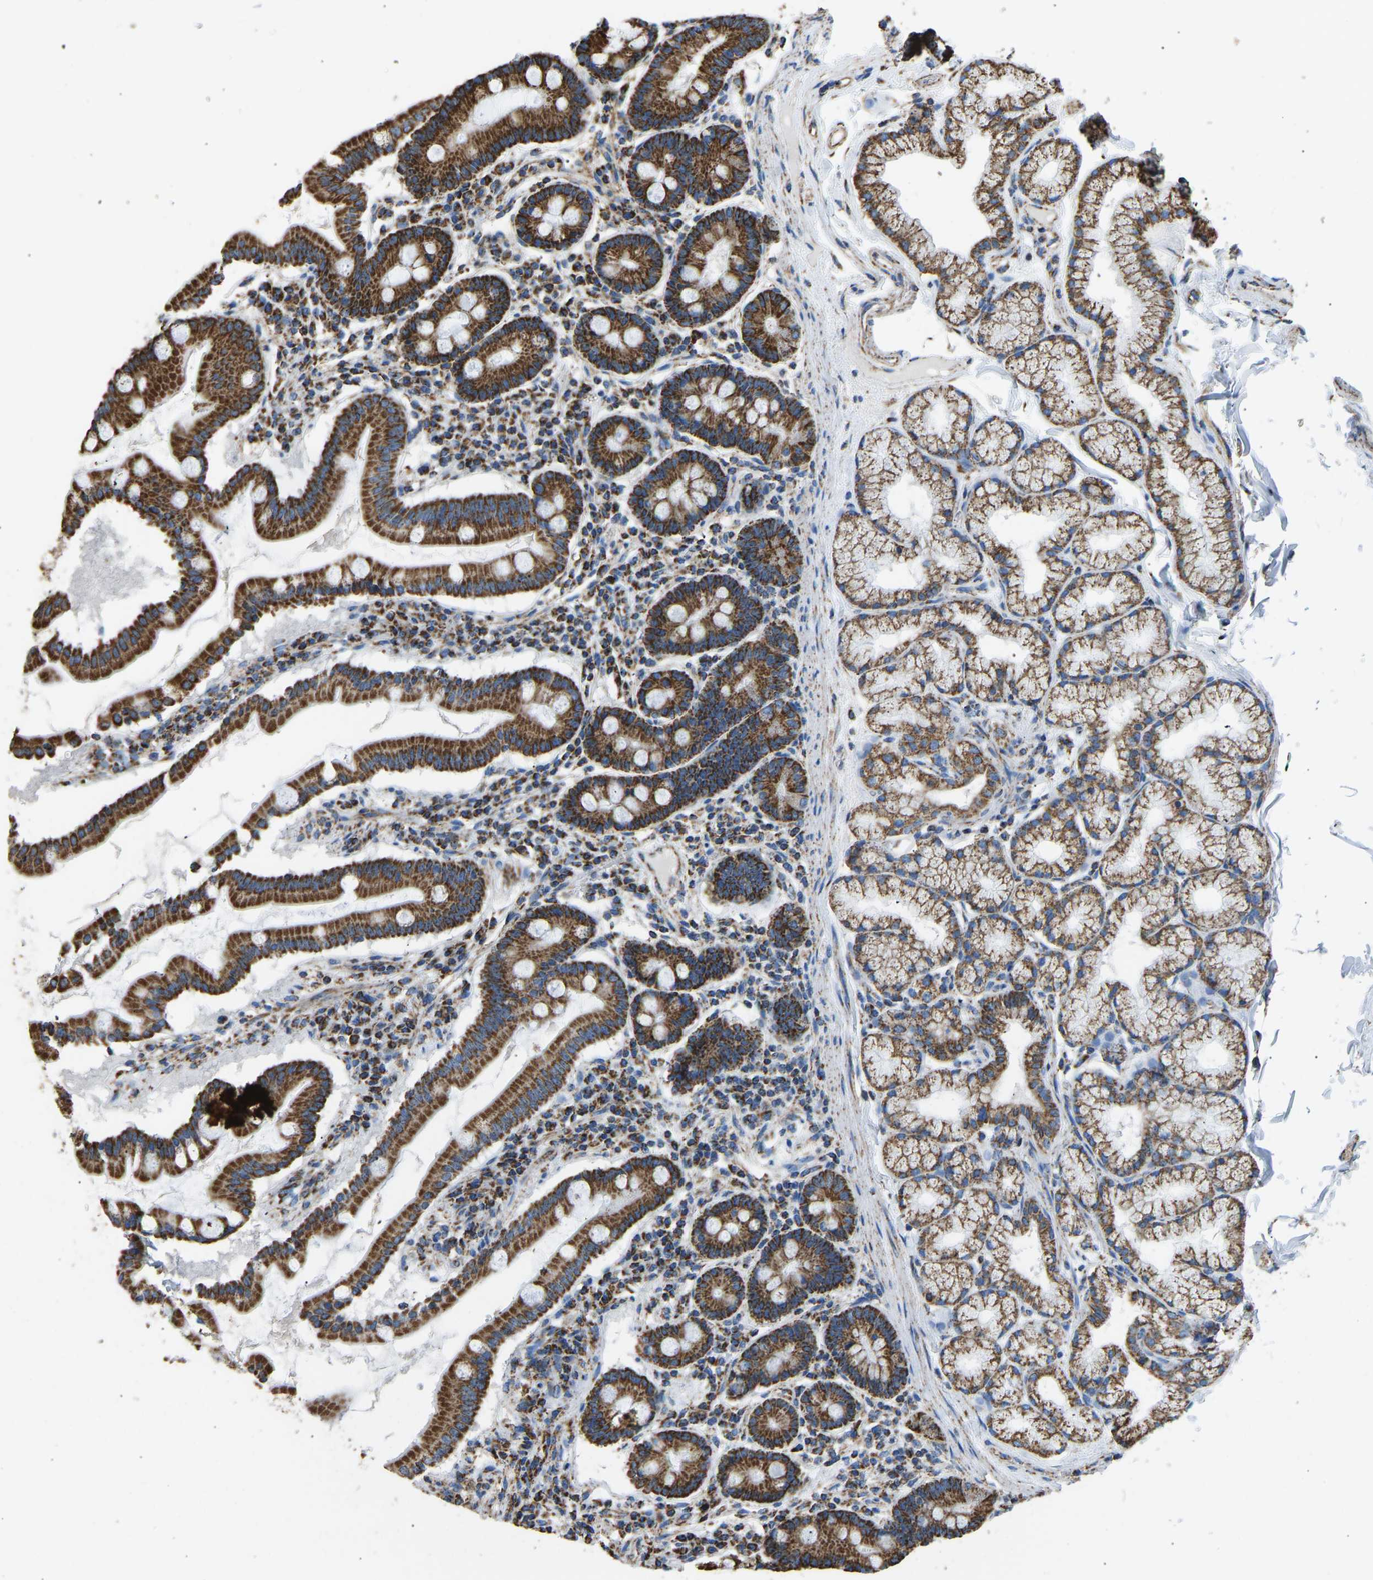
{"staining": {"intensity": "strong", "quantity": ">75%", "location": "cytoplasmic/membranous"}, "tissue": "duodenum", "cell_type": "Glandular cells", "image_type": "normal", "snomed": [{"axis": "morphology", "description": "Normal tissue, NOS"}, {"axis": "topography", "description": "Duodenum"}], "caption": "Glandular cells reveal high levels of strong cytoplasmic/membranous positivity in about >75% of cells in benign duodenum.", "gene": "IRX6", "patient": {"sex": "male", "age": 50}}